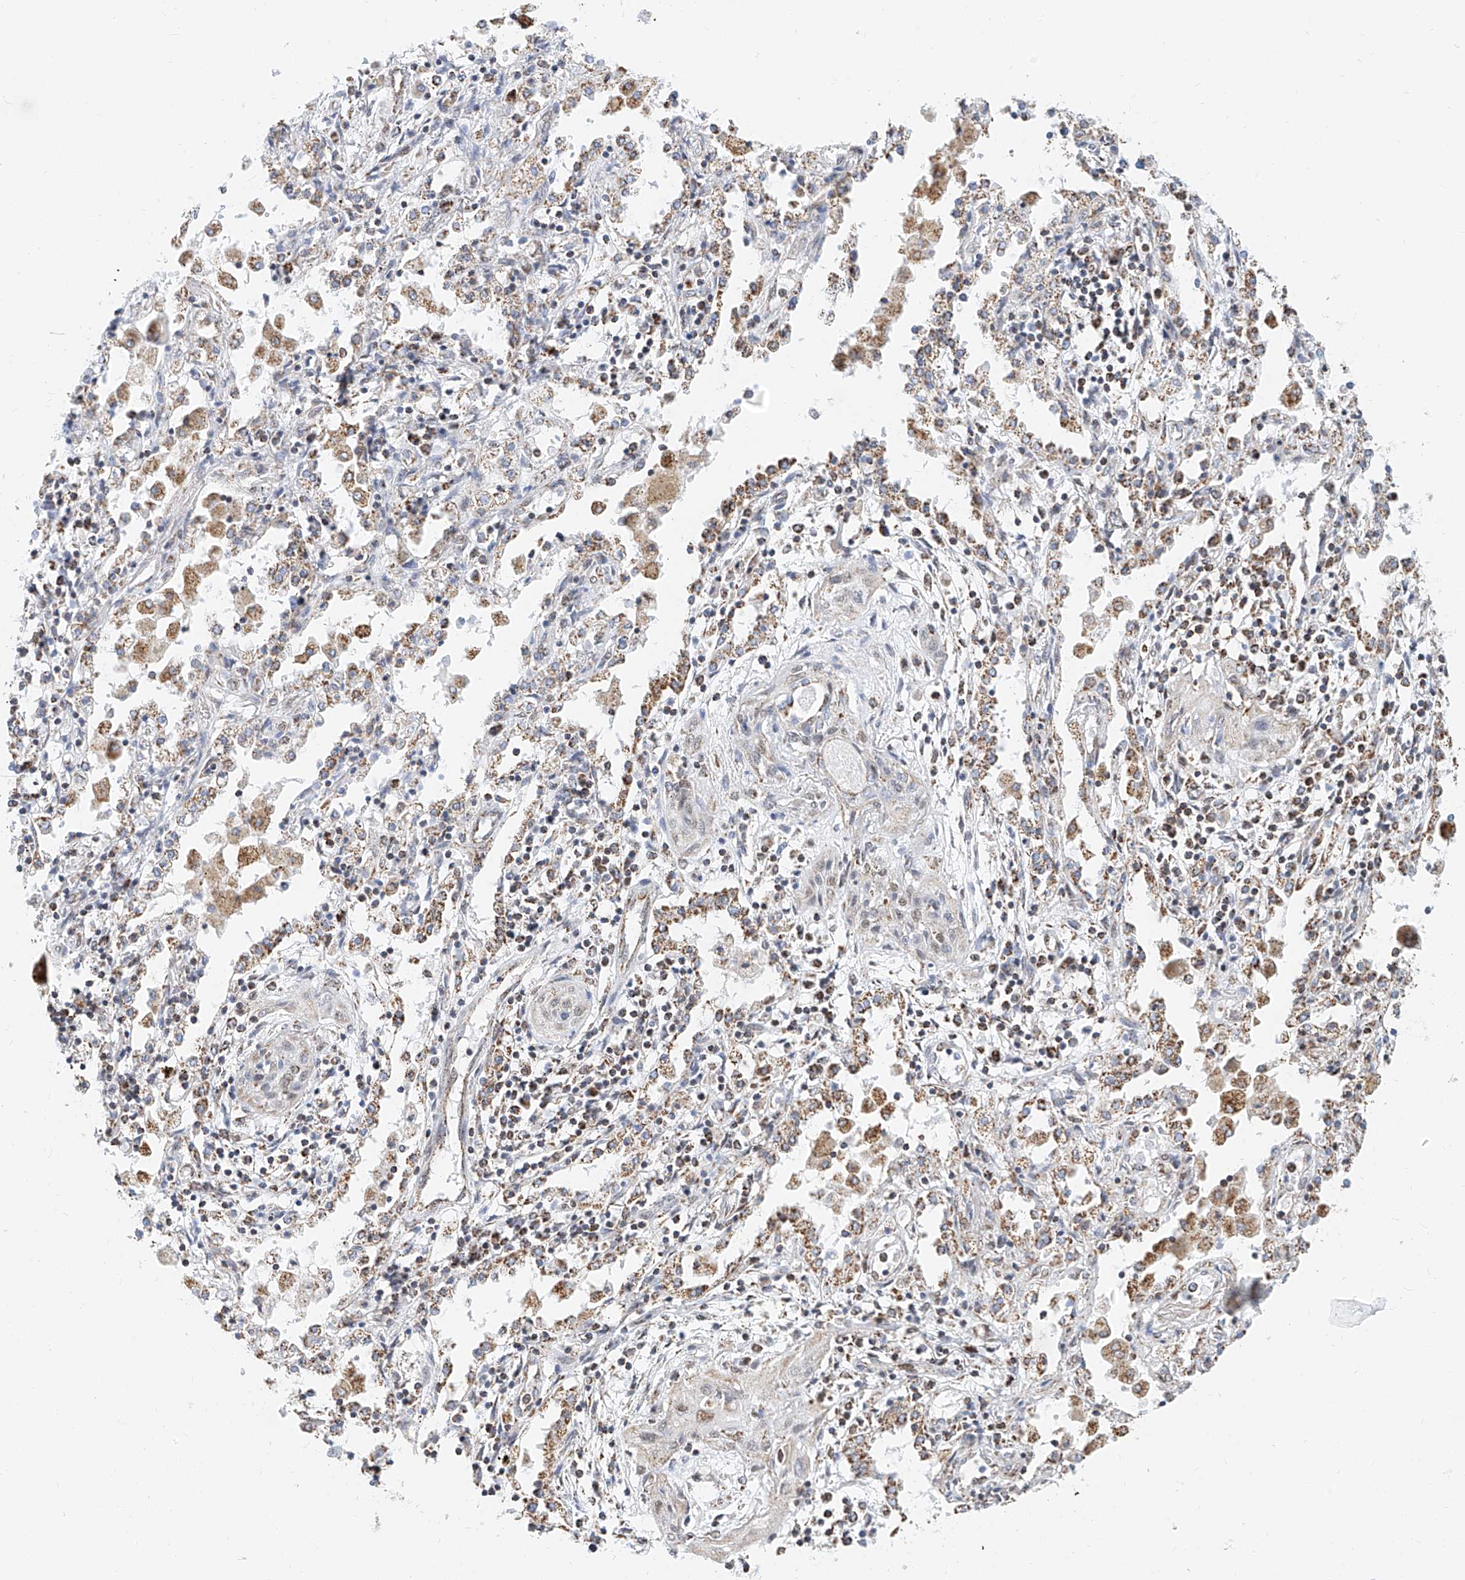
{"staining": {"intensity": "negative", "quantity": "none", "location": "none"}, "tissue": "lung cancer", "cell_type": "Tumor cells", "image_type": "cancer", "snomed": [{"axis": "morphology", "description": "Squamous cell carcinoma, NOS"}, {"axis": "topography", "description": "Lung"}], "caption": "Human squamous cell carcinoma (lung) stained for a protein using immunohistochemistry displays no expression in tumor cells.", "gene": "NALCN", "patient": {"sex": "female", "age": 47}}